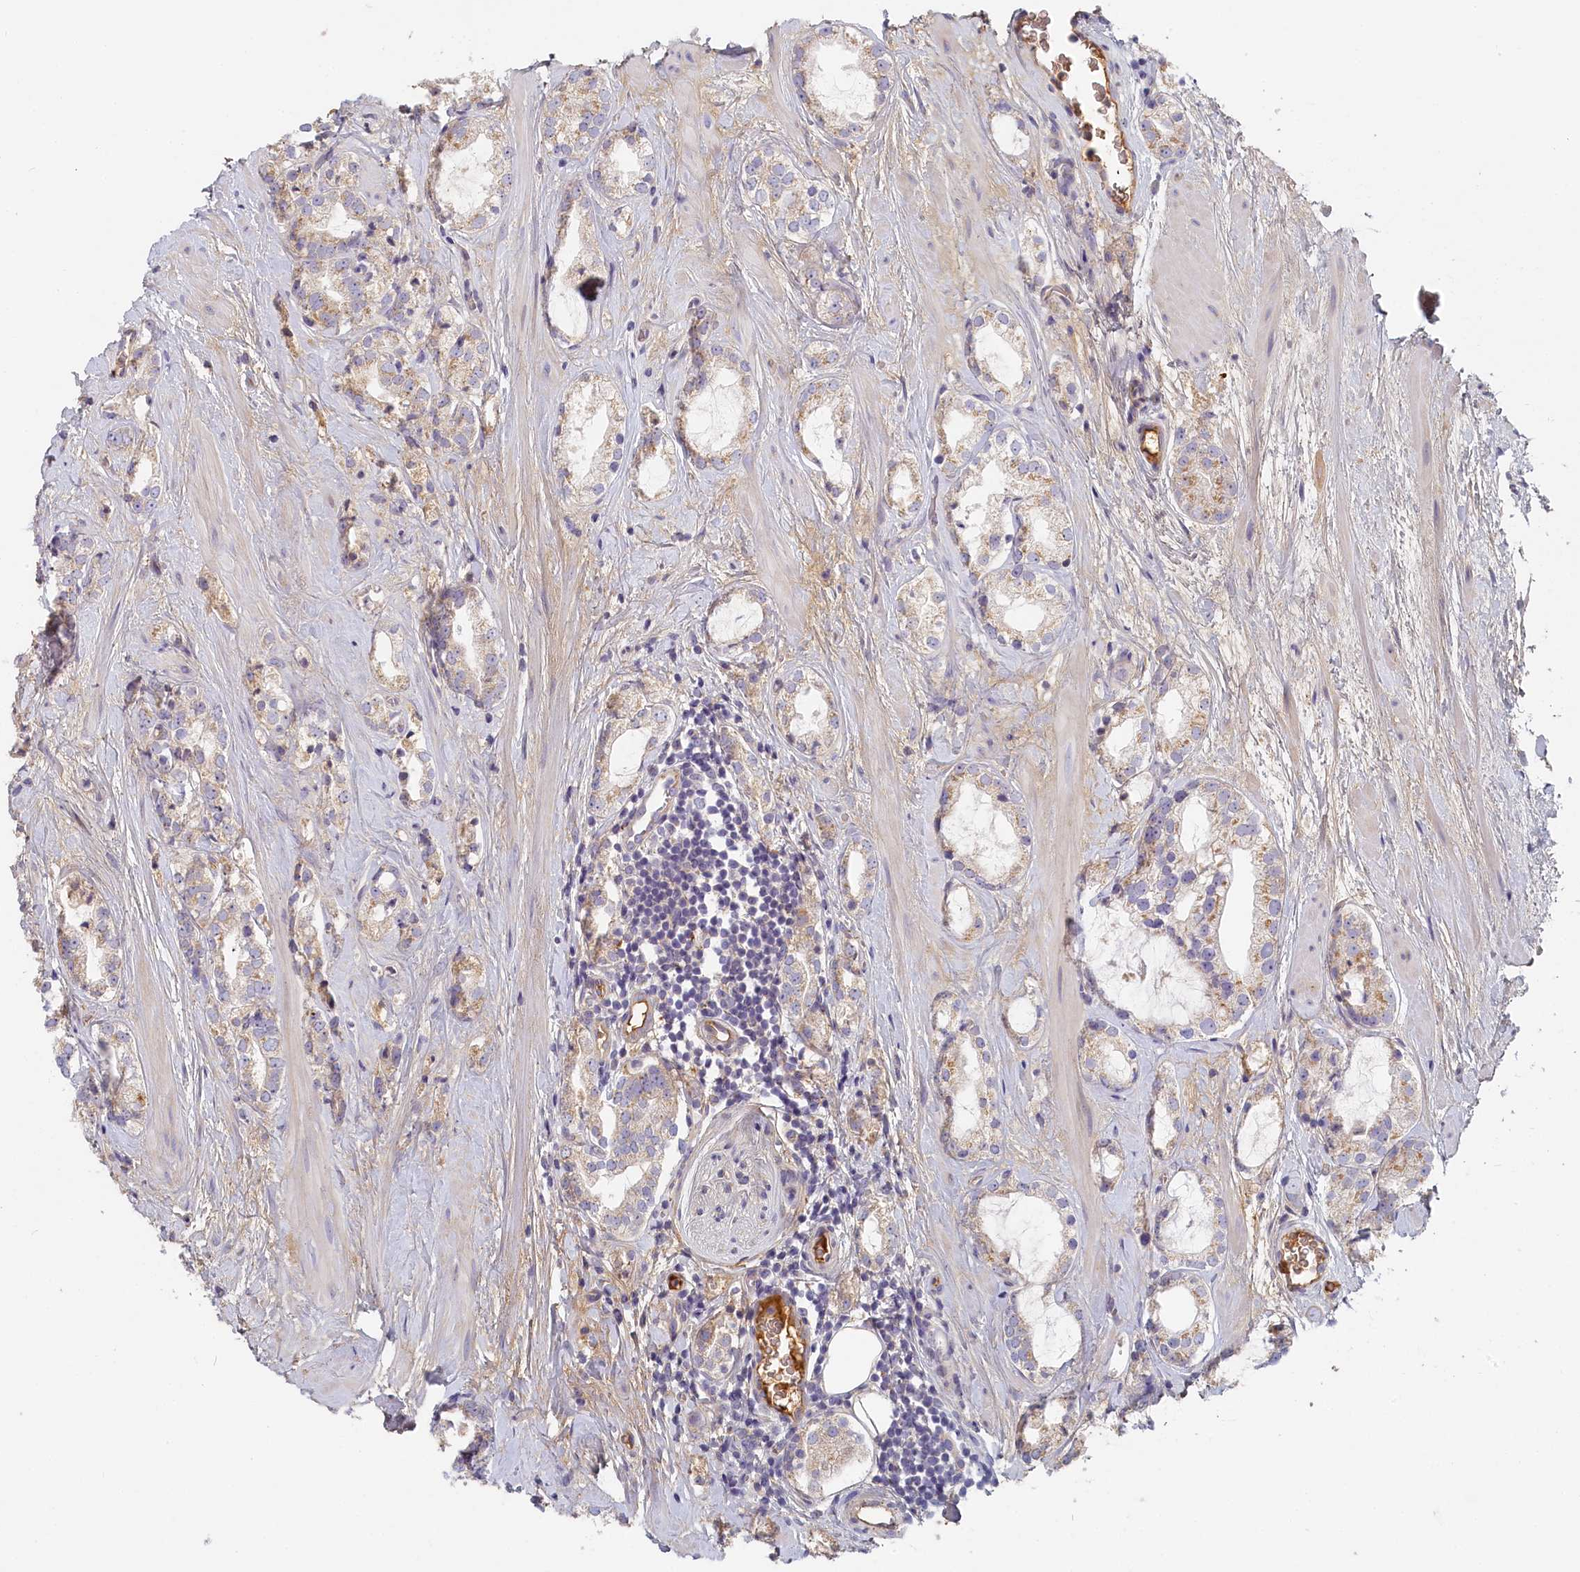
{"staining": {"intensity": "moderate", "quantity": "<25%", "location": "cytoplasmic/membranous"}, "tissue": "prostate cancer", "cell_type": "Tumor cells", "image_type": "cancer", "snomed": [{"axis": "morphology", "description": "Adenocarcinoma, High grade"}, {"axis": "topography", "description": "Prostate"}], "caption": "A brown stain labels moderate cytoplasmic/membranous expression of a protein in prostate cancer tumor cells.", "gene": "STX16", "patient": {"sex": "male", "age": 64}}